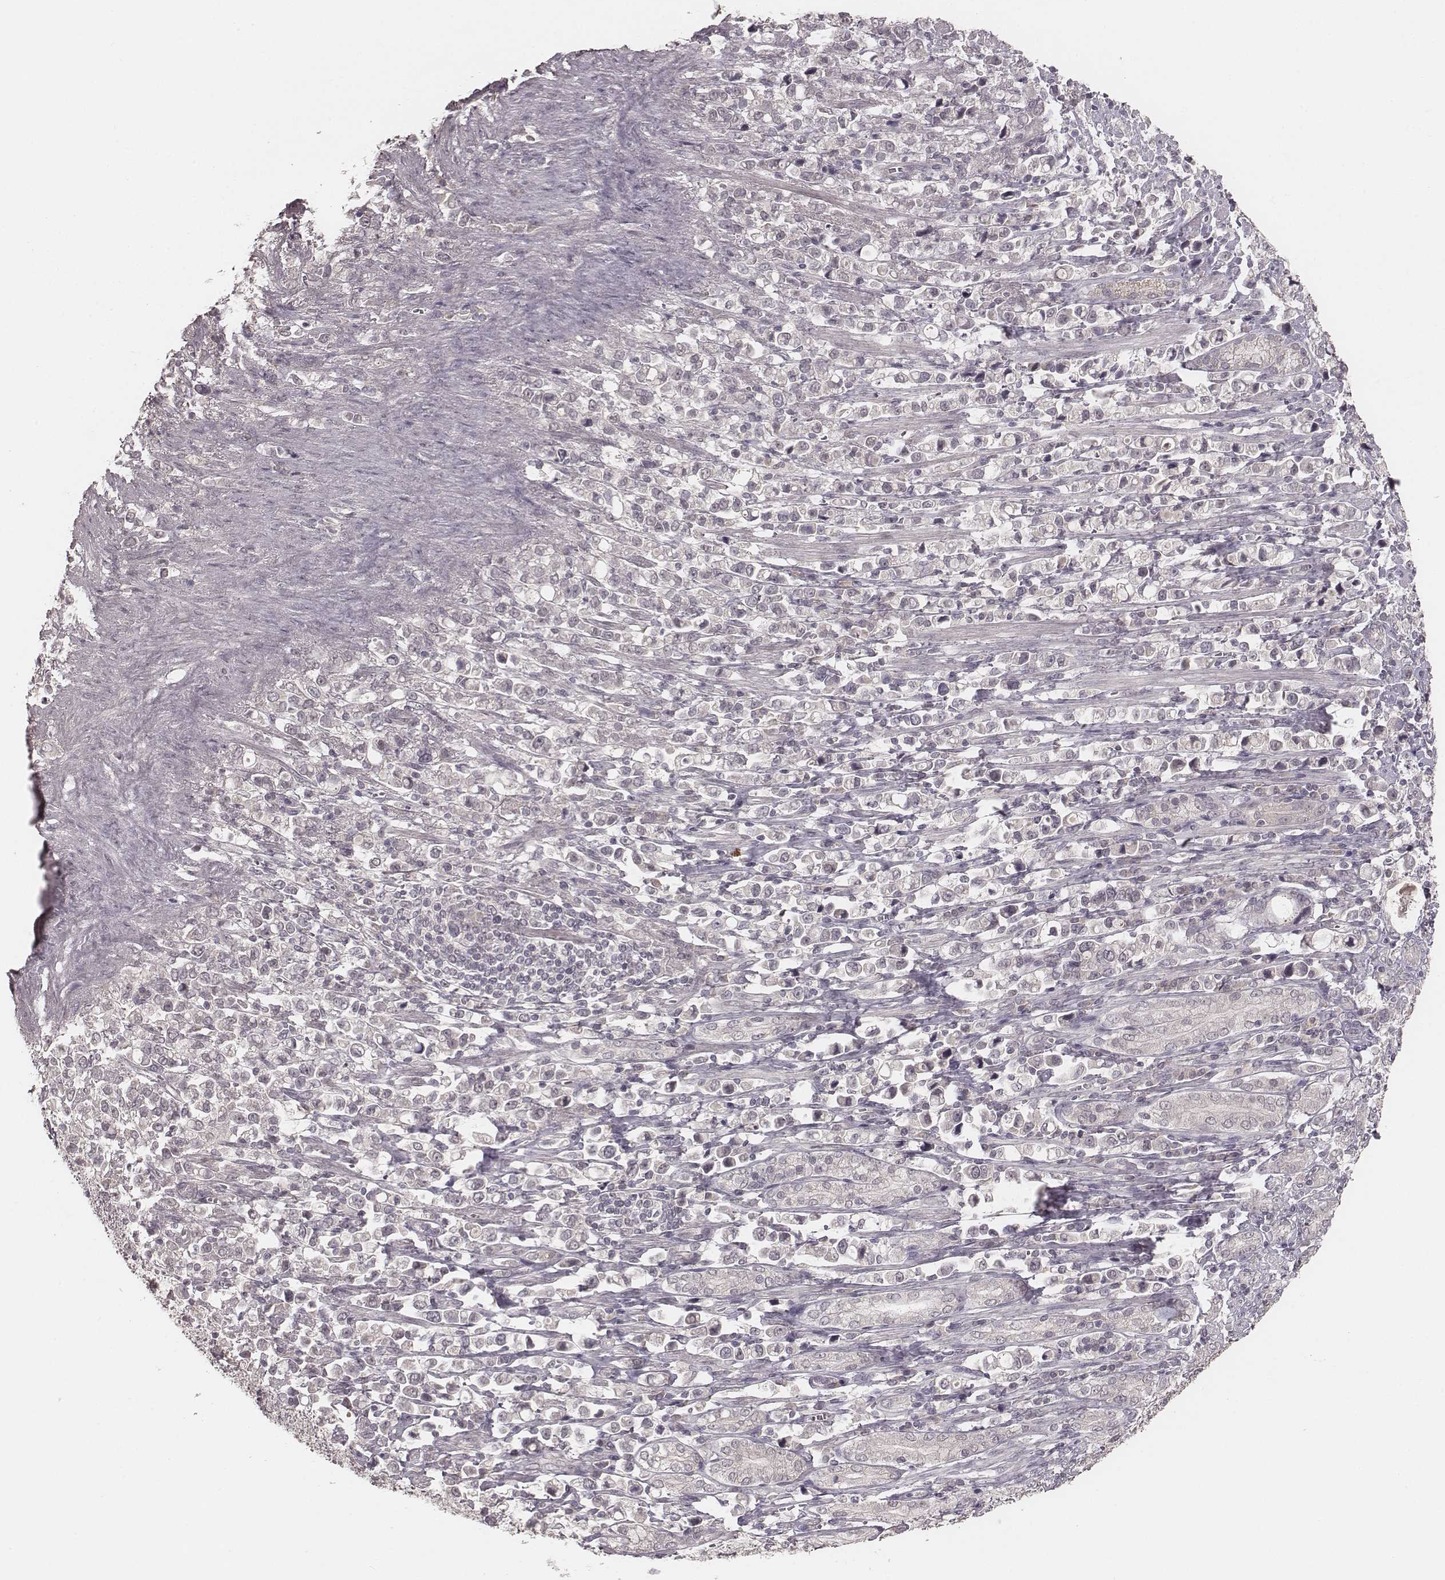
{"staining": {"intensity": "negative", "quantity": "none", "location": "none"}, "tissue": "stomach cancer", "cell_type": "Tumor cells", "image_type": "cancer", "snomed": [{"axis": "morphology", "description": "Adenocarcinoma, NOS"}, {"axis": "topography", "description": "Stomach"}], "caption": "This photomicrograph is of stomach cancer stained with immunohistochemistry to label a protein in brown with the nuclei are counter-stained blue. There is no staining in tumor cells. The staining is performed using DAB brown chromogen with nuclei counter-stained in using hematoxylin.", "gene": "LY6K", "patient": {"sex": "male", "age": 63}}